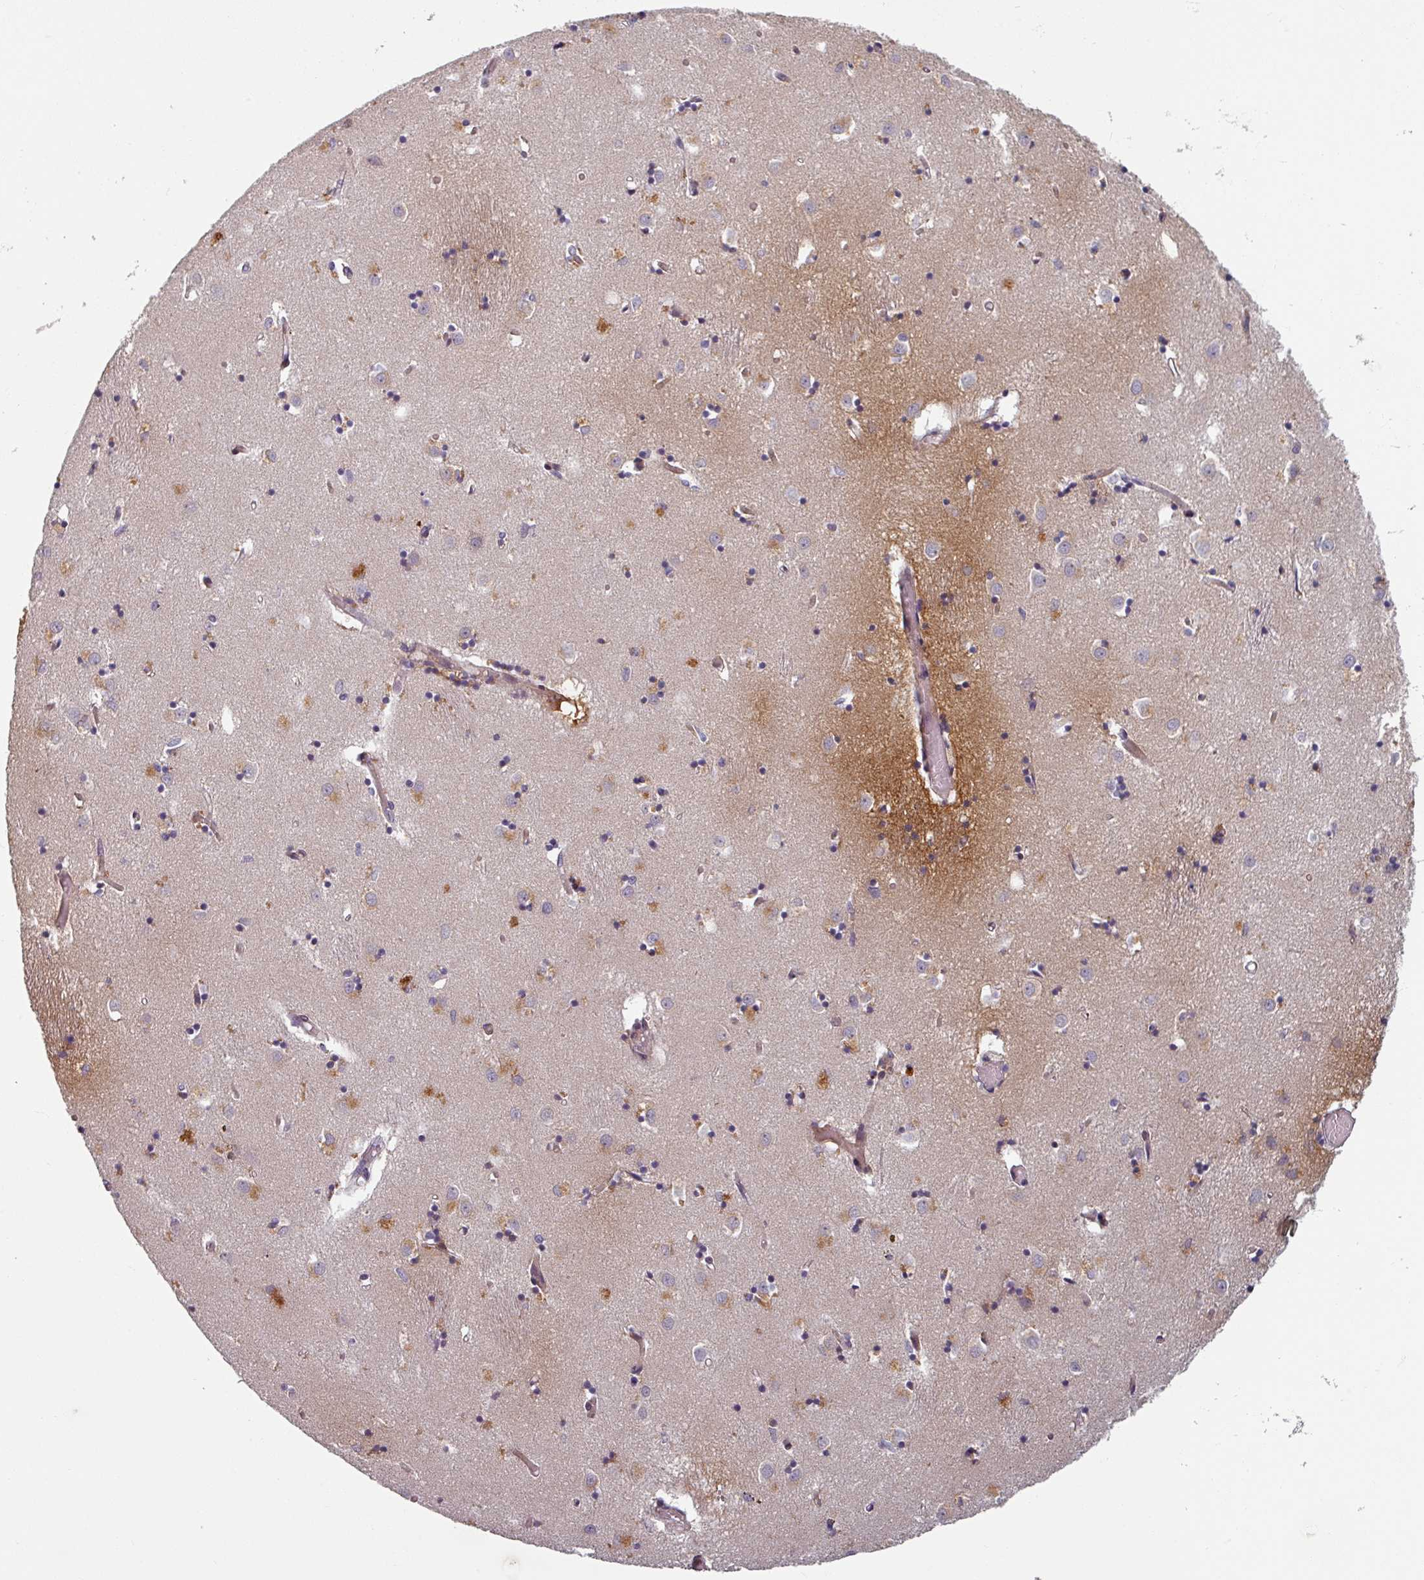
{"staining": {"intensity": "moderate", "quantity": "<25%", "location": "cytoplasmic/membranous"}, "tissue": "caudate", "cell_type": "Glial cells", "image_type": "normal", "snomed": [{"axis": "morphology", "description": "Normal tissue, NOS"}, {"axis": "topography", "description": "Lateral ventricle wall"}], "caption": "Immunohistochemical staining of unremarkable caudate demonstrates low levels of moderate cytoplasmic/membranous expression in about <25% of glial cells.", "gene": "CYB5RL", "patient": {"sex": "male", "age": 70}}